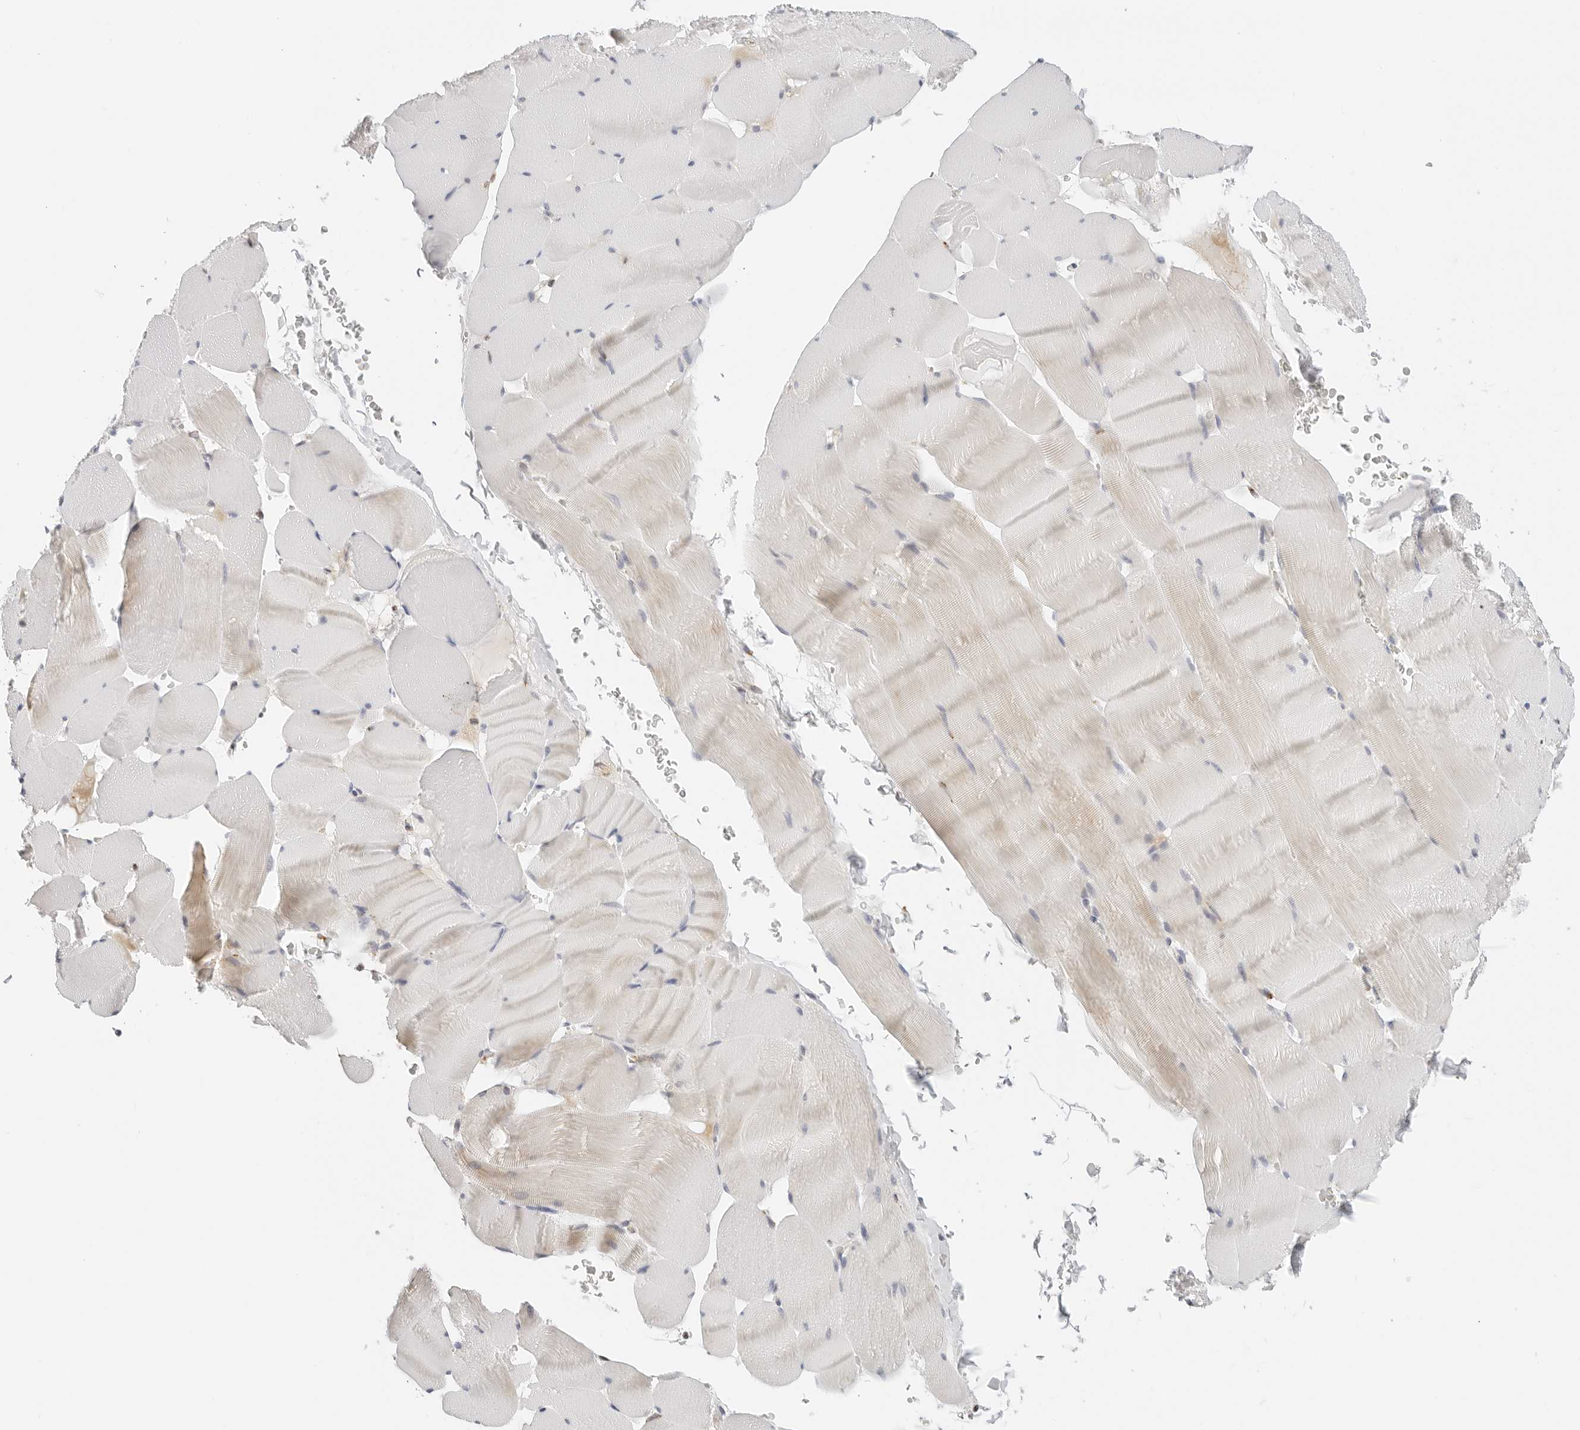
{"staining": {"intensity": "weak", "quantity": "<25%", "location": "cytoplasmic/membranous"}, "tissue": "skeletal muscle", "cell_type": "Myocytes", "image_type": "normal", "snomed": [{"axis": "morphology", "description": "Normal tissue, NOS"}, {"axis": "topography", "description": "Skeletal muscle"}], "caption": "Protein analysis of benign skeletal muscle reveals no significant expression in myocytes.", "gene": "RC3H1", "patient": {"sex": "male", "age": 62}}